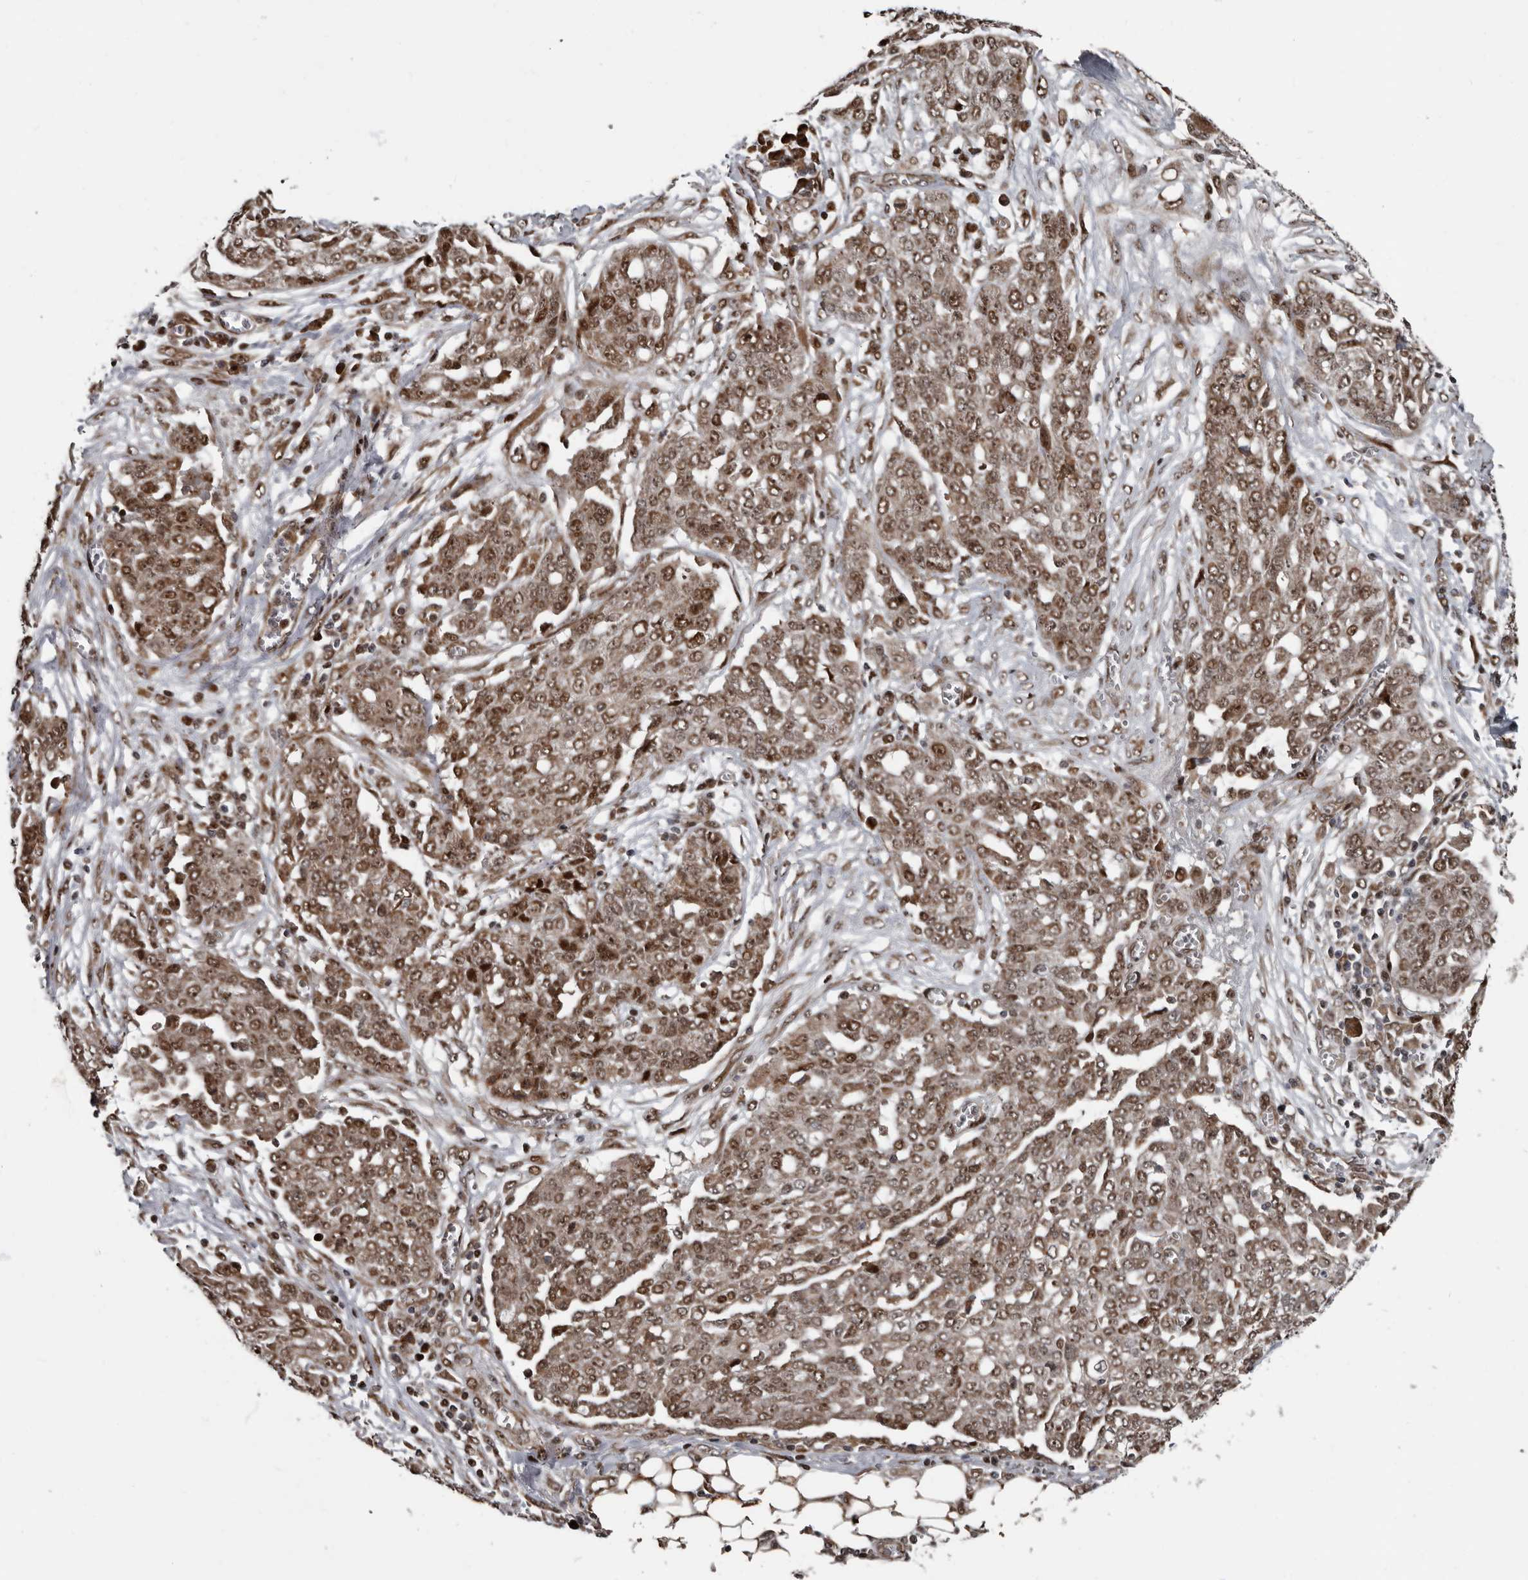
{"staining": {"intensity": "moderate", "quantity": ">75%", "location": "nuclear"}, "tissue": "ovarian cancer", "cell_type": "Tumor cells", "image_type": "cancer", "snomed": [{"axis": "morphology", "description": "Cystadenocarcinoma, serous, NOS"}, {"axis": "topography", "description": "Soft tissue"}, {"axis": "topography", "description": "Ovary"}], "caption": "This micrograph demonstrates immunohistochemistry (IHC) staining of ovarian serous cystadenocarcinoma, with medium moderate nuclear staining in about >75% of tumor cells.", "gene": "CHD1L", "patient": {"sex": "female", "age": 57}}